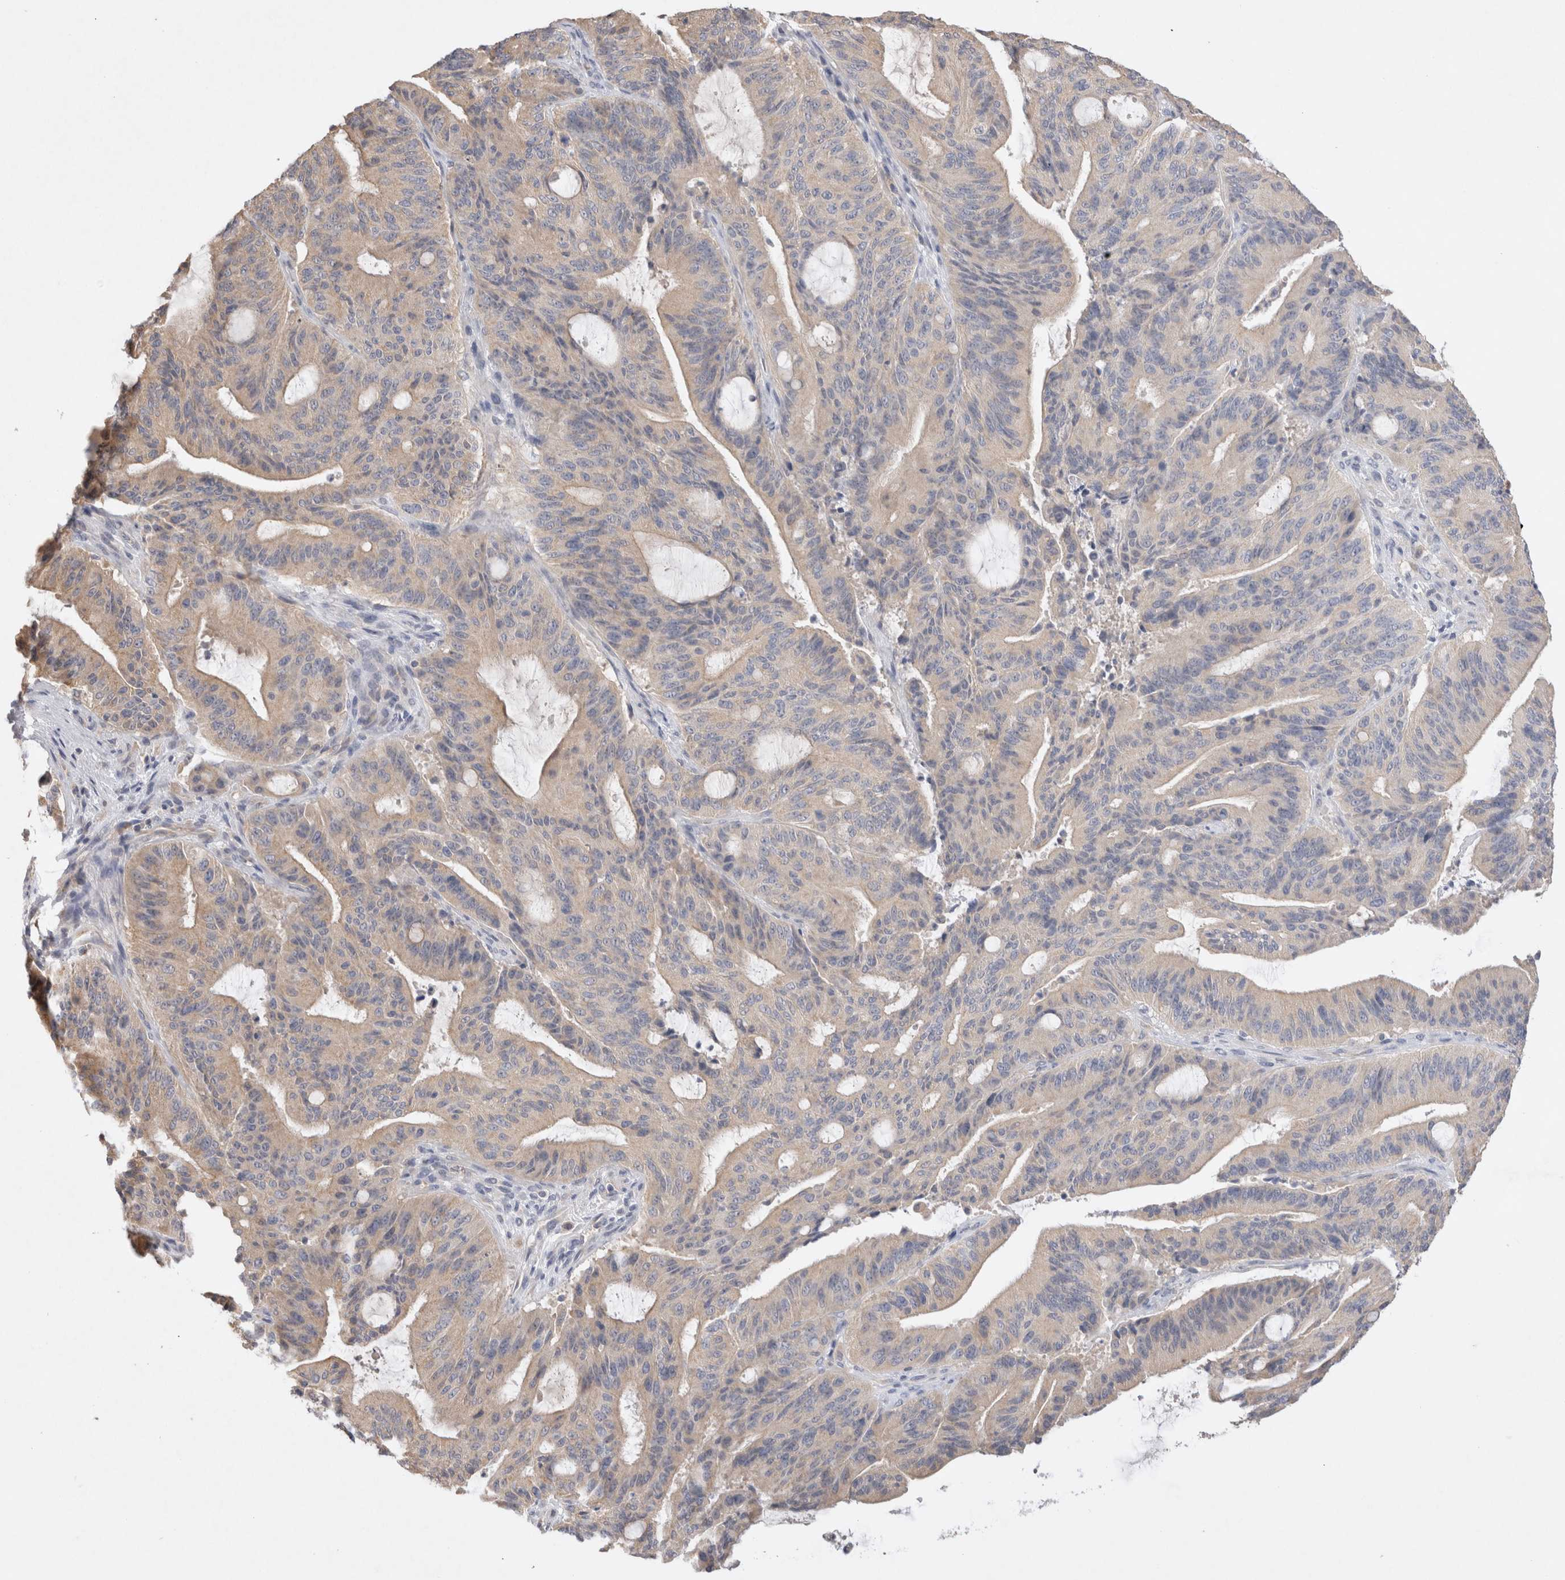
{"staining": {"intensity": "weak", "quantity": "25%-75%", "location": "cytoplasmic/membranous"}, "tissue": "liver cancer", "cell_type": "Tumor cells", "image_type": "cancer", "snomed": [{"axis": "morphology", "description": "Normal tissue, NOS"}, {"axis": "morphology", "description": "Cholangiocarcinoma"}, {"axis": "topography", "description": "Liver"}, {"axis": "topography", "description": "Peripheral nerve tissue"}], "caption": "This is a micrograph of immunohistochemistry (IHC) staining of cholangiocarcinoma (liver), which shows weak staining in the cytoplasmic/membranous of tumor cells.", "gene": "GAS1", "patient": {"sex": "female", "age": 73}}